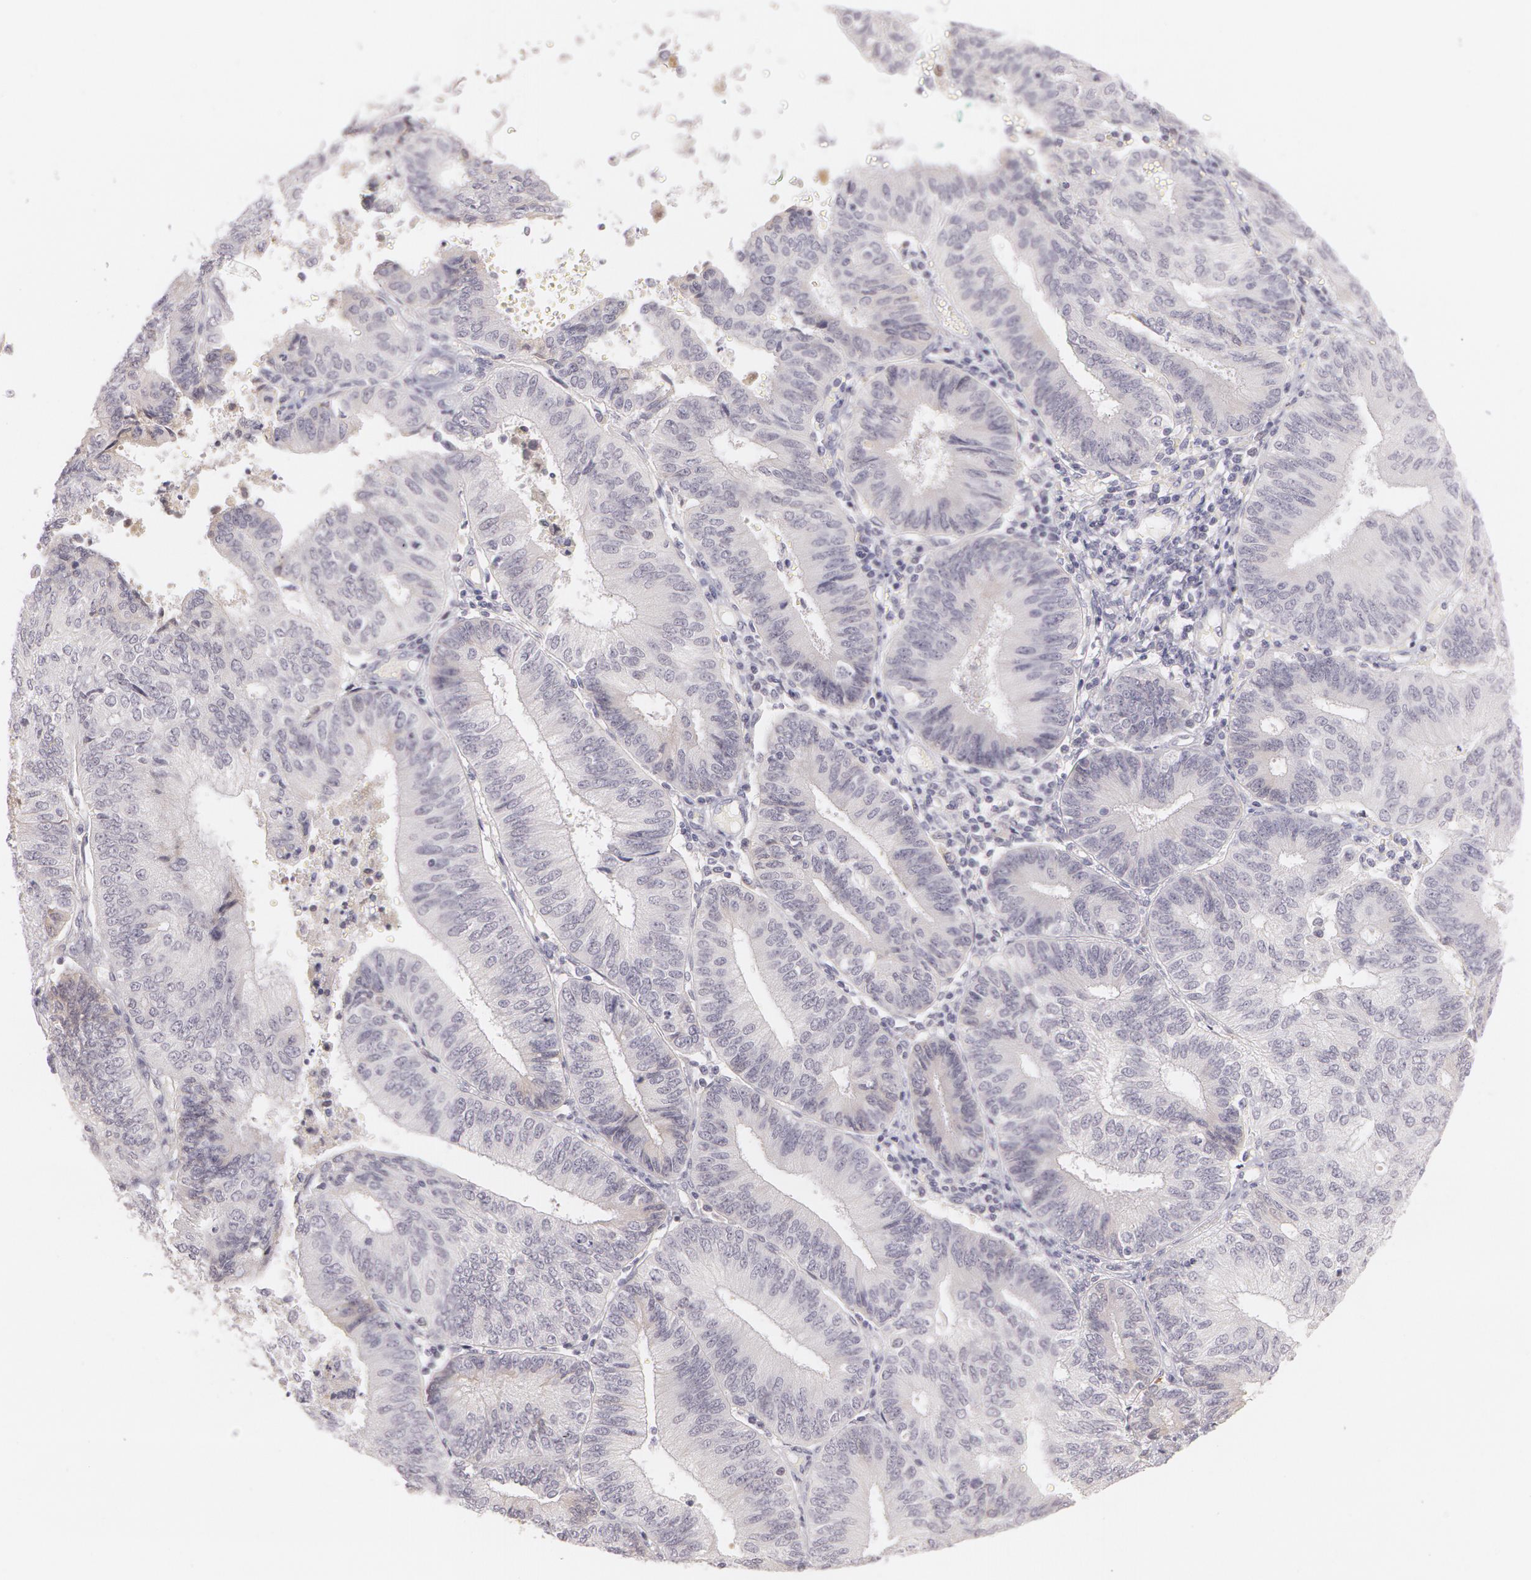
{"staining": {"intensity": "negative", "quantity": "none", "location": "none"}, "tissue": "endometrial cancer", "cell_type": "Tumor cells", "image_type": "cancer", "snomed": [{"axis": "morphology", "description": "Adenocarcinoma, NOS"}, {"axis": "topography", "description": "Endometrium"}], "caption": "An image of adenocarcinoma (endometrial) stained for a protein demonstrates no brown staining in tumor cells. The staining is performed using DAB (3,3'-diaminobenzidine) brown chromogen with nuclei counter-stained in using hematoxylin.", "gene": "LBP", "patient": {"sex": "female", "age": 55}}